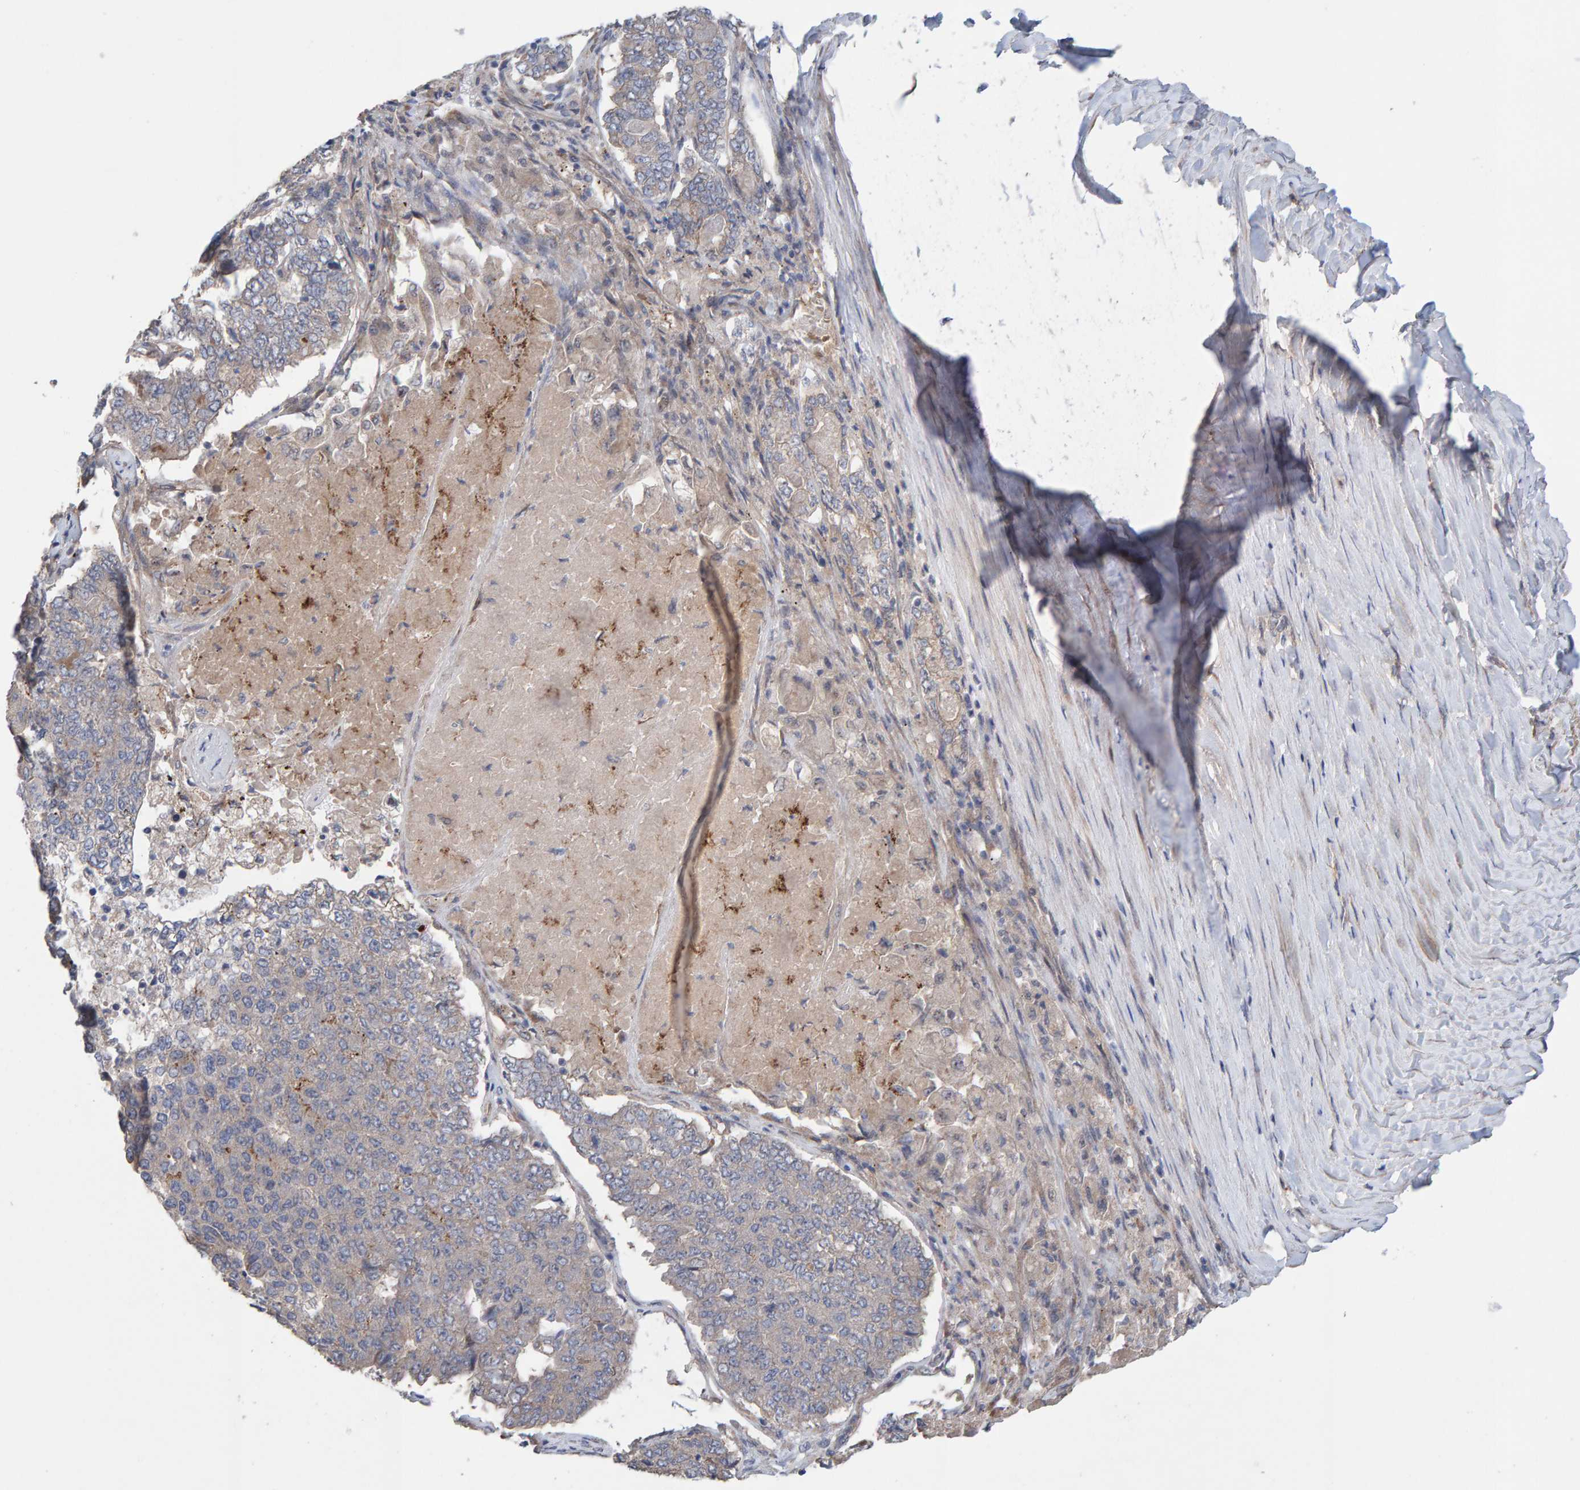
{"staining": {"intensity": "weak", "quantity": "<25%", "location": "cytoplasmic/membranous"}, "tissue": "pancreatic cancer", "cell_type": "Tumor cells", "image_type": "cancer", "snomed": [{"axis": "morphology", "description": "Adenocarcinoma, NOS"}, {"axis": "topography", "description": "Pancreas"}], "caption": "An IHC image of pancreatic adenocarcinoma is shown. There is no staining in tumor cells of pancreatic adenocarcinoma.", "gene": "LRSAM1", "patient": {"sex": "male", "age": 50}}